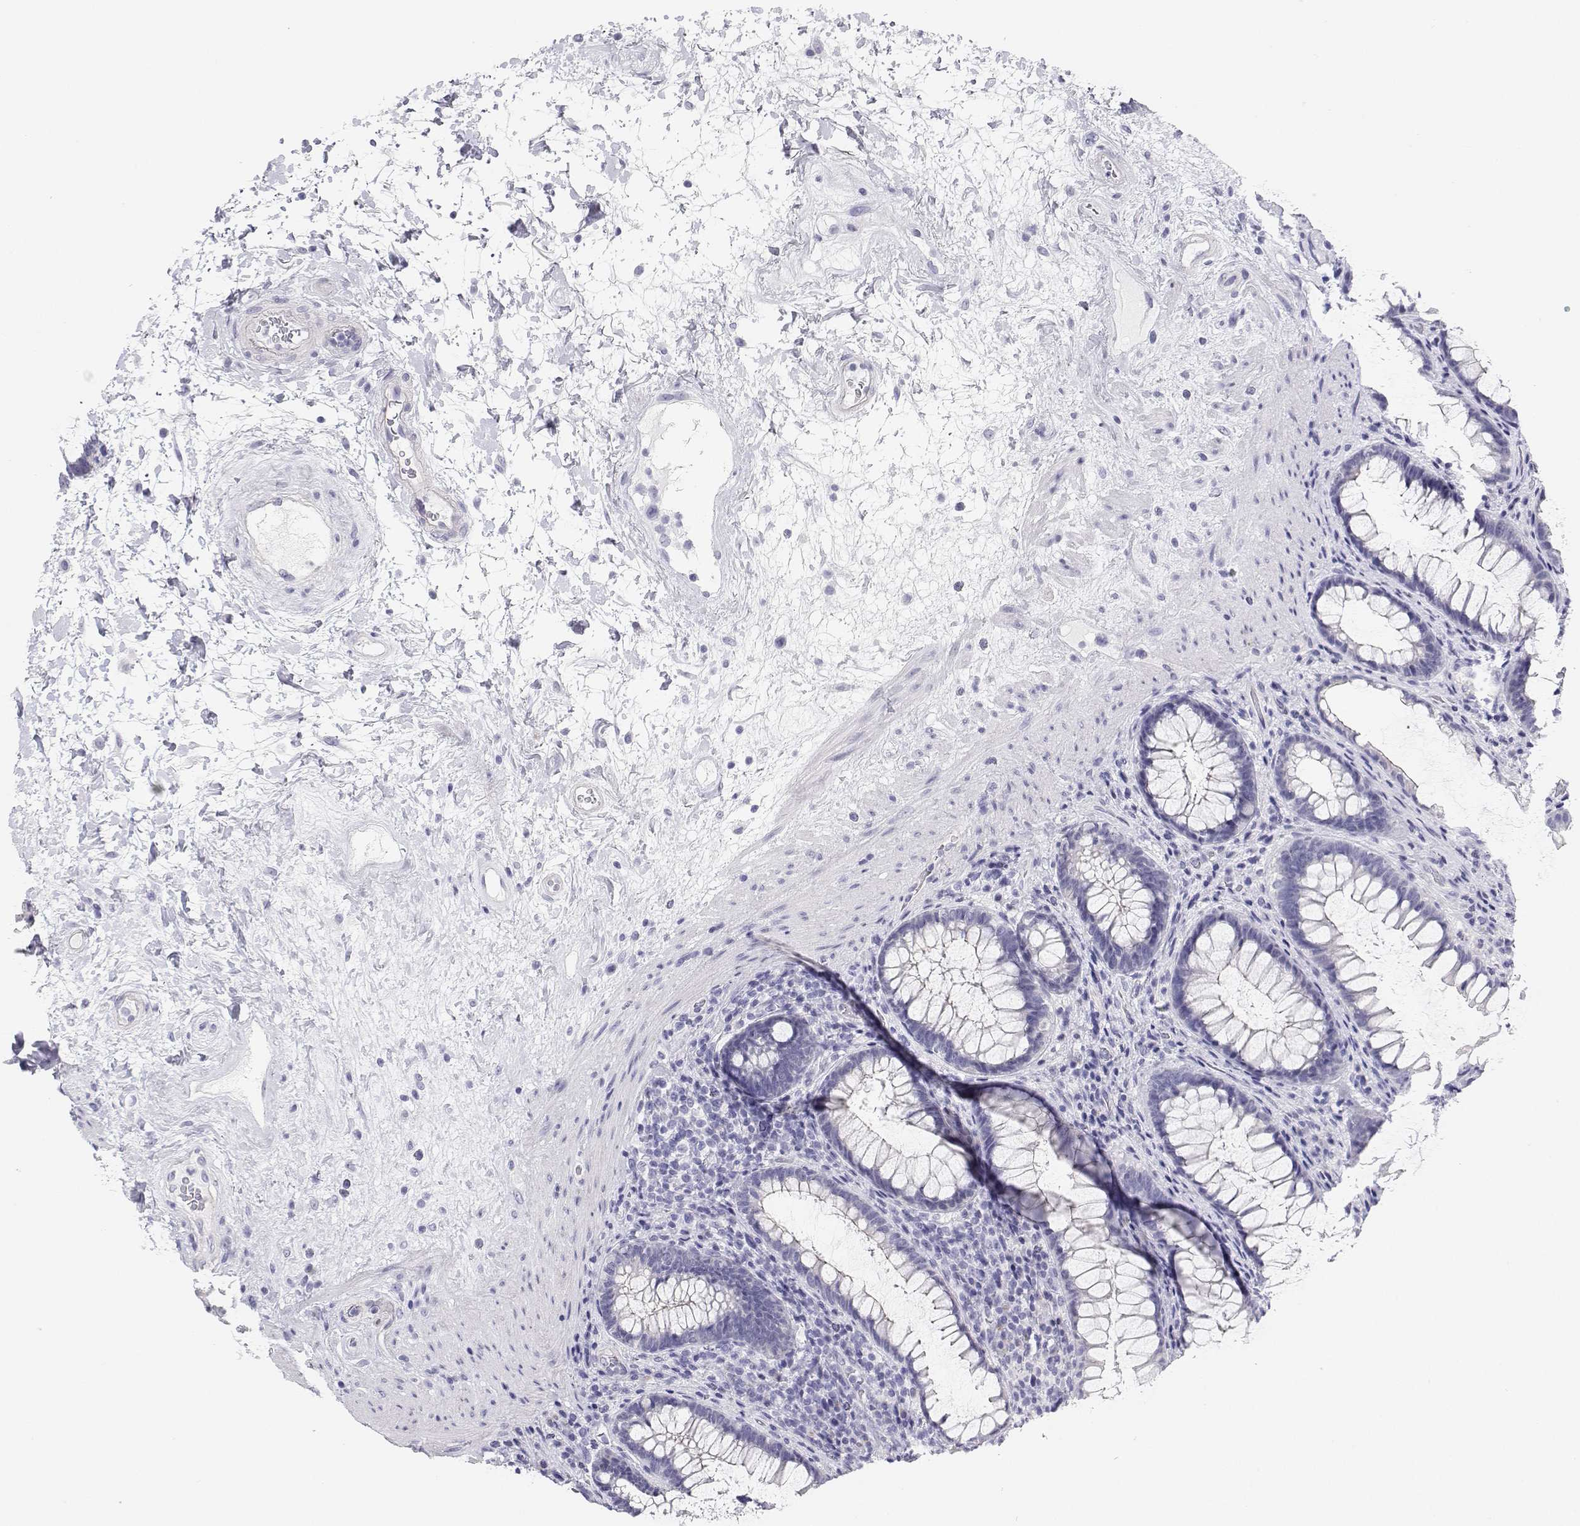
{"staining": {"intensity": "negative", "quantity": "none", "location": "none"}, "tissue": "rectum", "cell_type": "Glandular cells", "image_type": "normal", "snomed": [{"axis": "morphology", "description": "Normal tissue, NOS"}, {"axis": "topography", "description": "Rectum"}], "caption": "Immunohistochemistry (IHC) histopathology image of normal rectum stained for a protein (brown), which displays no expression in glandular cells.", "gene": "BHMT", "patient": {"sex": "male", "age": 72}}